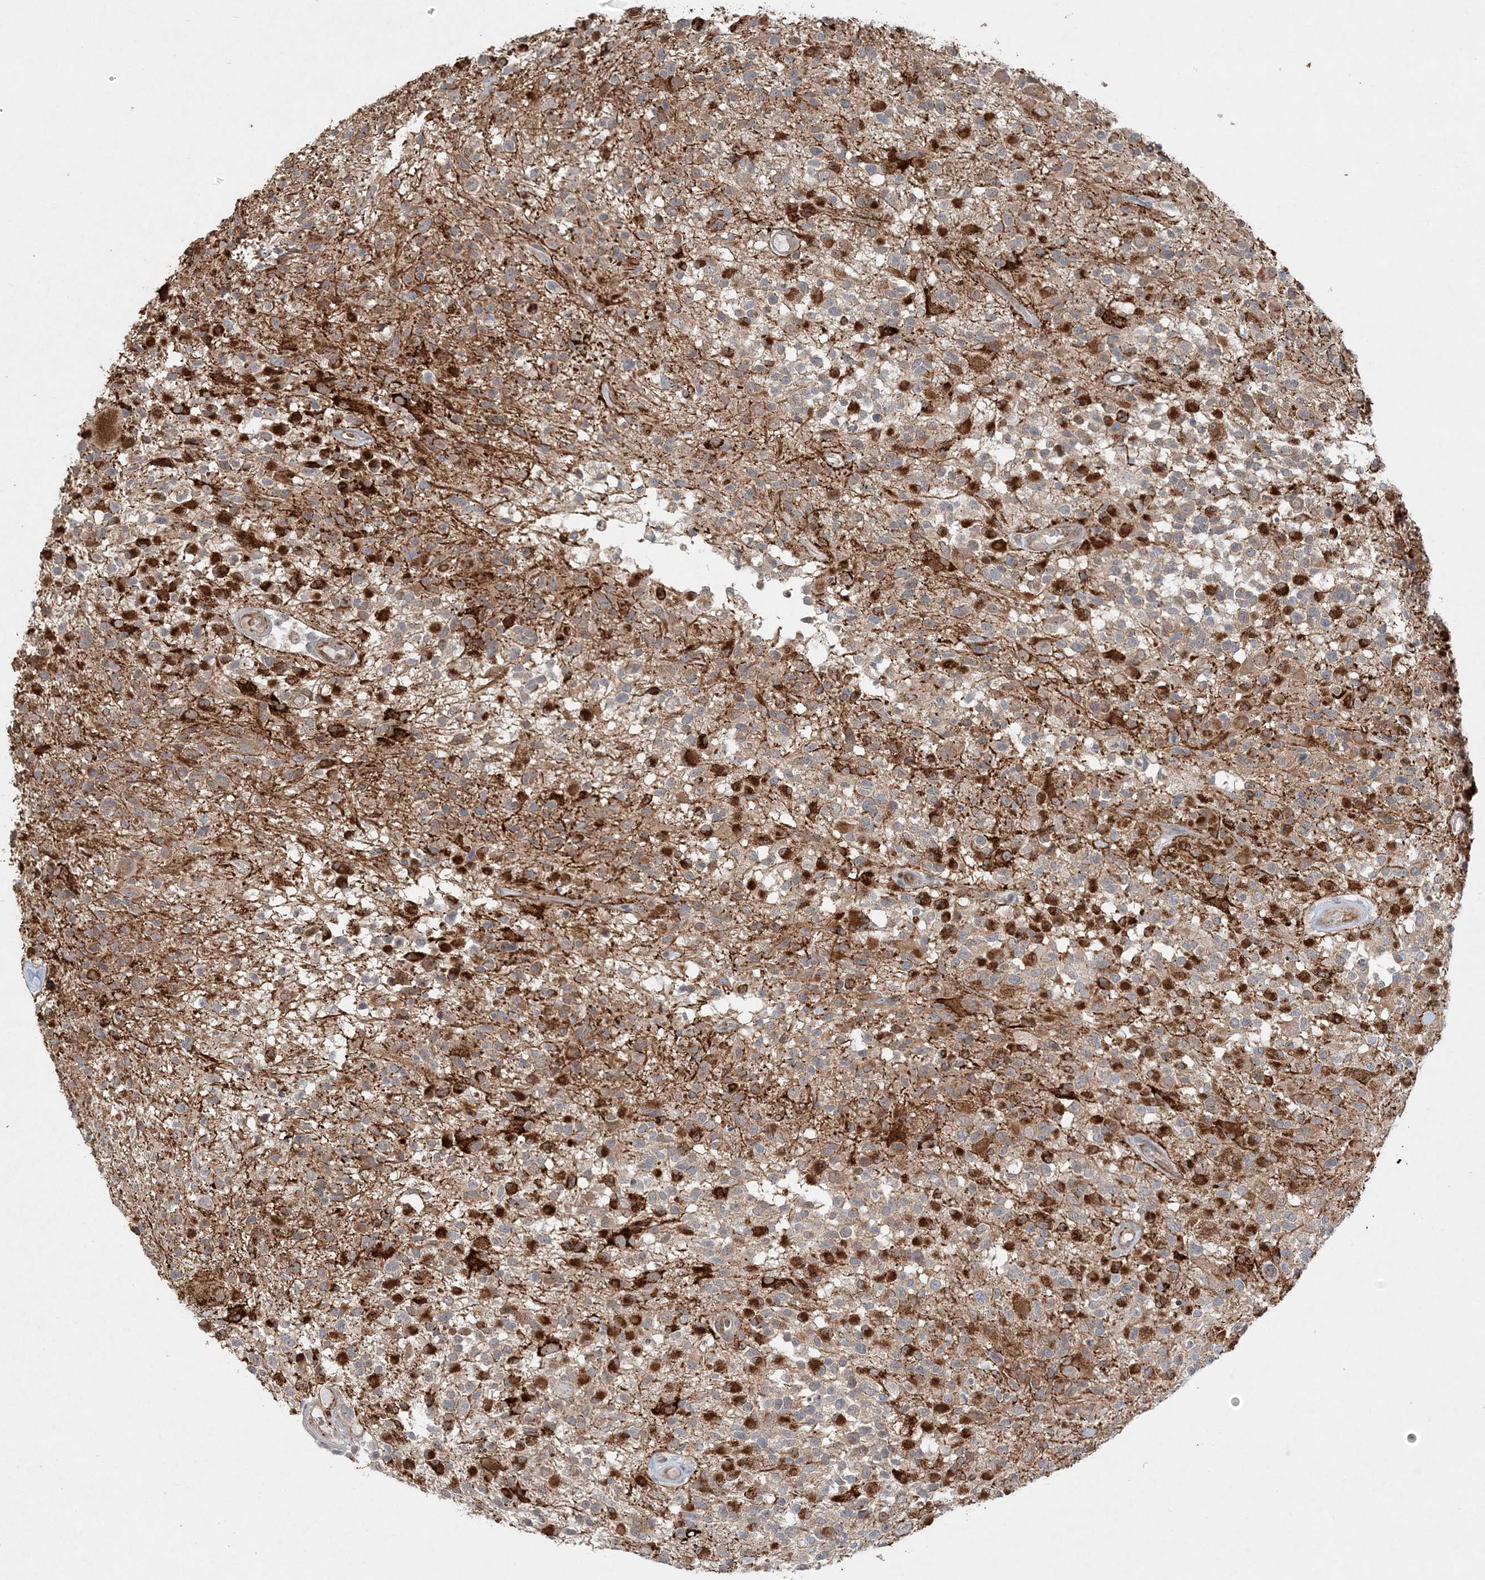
{"staining": {"intensity": "strong", "quantity": "25%-75%", "location": "cytoplasmic/membranous"}, "tissue": "glioma", "cell_type": "Tumor cells", "image_type": "cancer", "snomed": [{"axis": "morphology", "description": "Glioma, malignant, High grade"}, {"axis": "morphology", "description": "Glioblastoma, NOS"}, {"axis": "topography", "description": "Brain"}], "caption": "Glioblastoma tissue exhibits strong cytoplasmic/membranous positivity in approximately 25%-75% of tumor cells, visualized by immunohistochemistry.", "gene": "INPP1", "patient": {"sex": "male", "age": 60}}